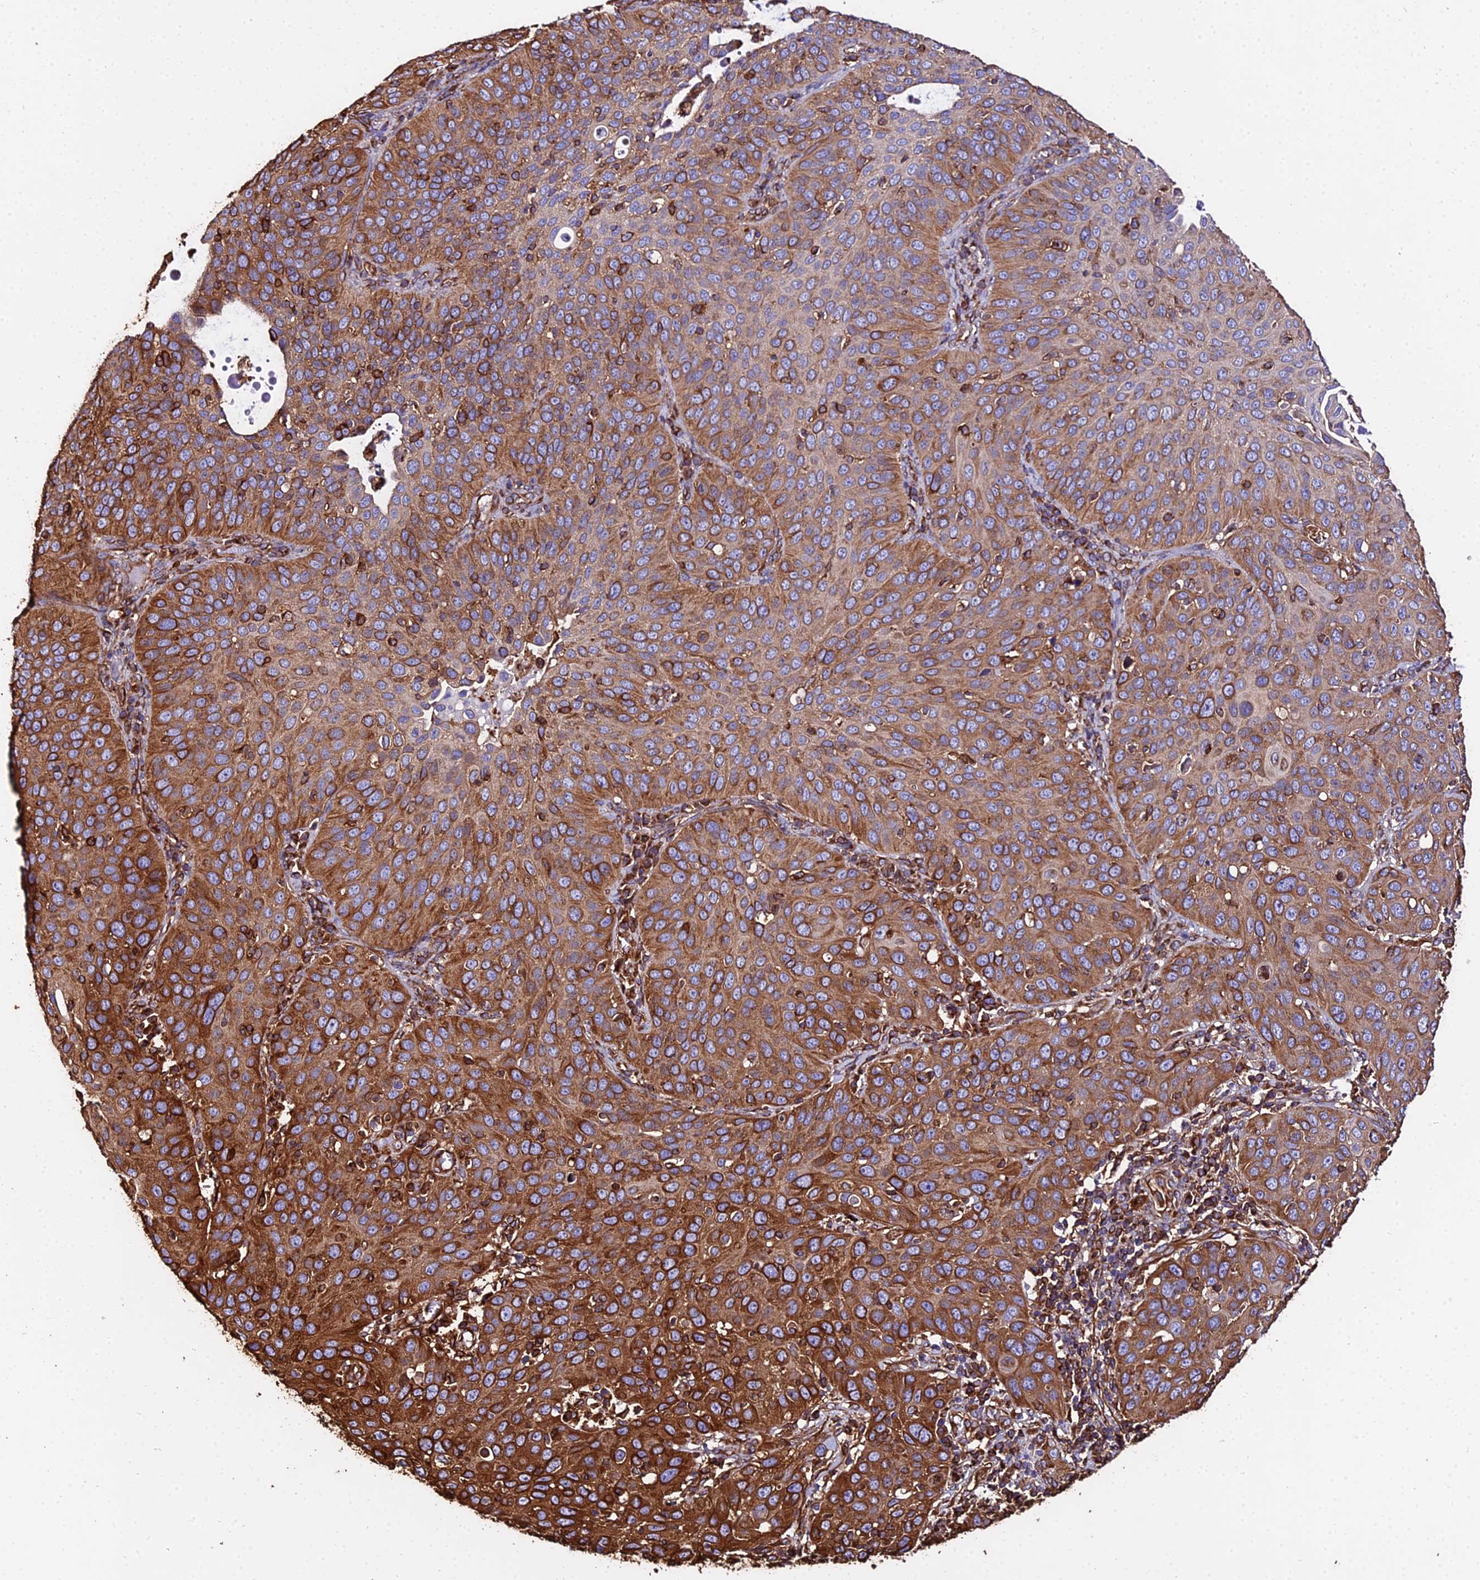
{"staining": {"intensity": "strong", "quantity": ">75%", "location": "cytoplasmic/membranous"}, "tissue": "cervical cancer", "cell_type": "Tumor cells", "image_type": "cancer", "snomed": [{"axis": "morphology", "description": "Squamous cell carcinoma, NOS"}, {"axis": "topography", "description": "Cervix"}], "caption": "IHC of cervical cancer (squamous cell carcinoma) displays high levels of strong cytoplasmic/membranous positivity in about >75% of tumor cells. (Brightfield microscopy of DAB IHC at high magnification).", "gene": "TUBA3D", "patient": {"sex": "female", "age": 36}}